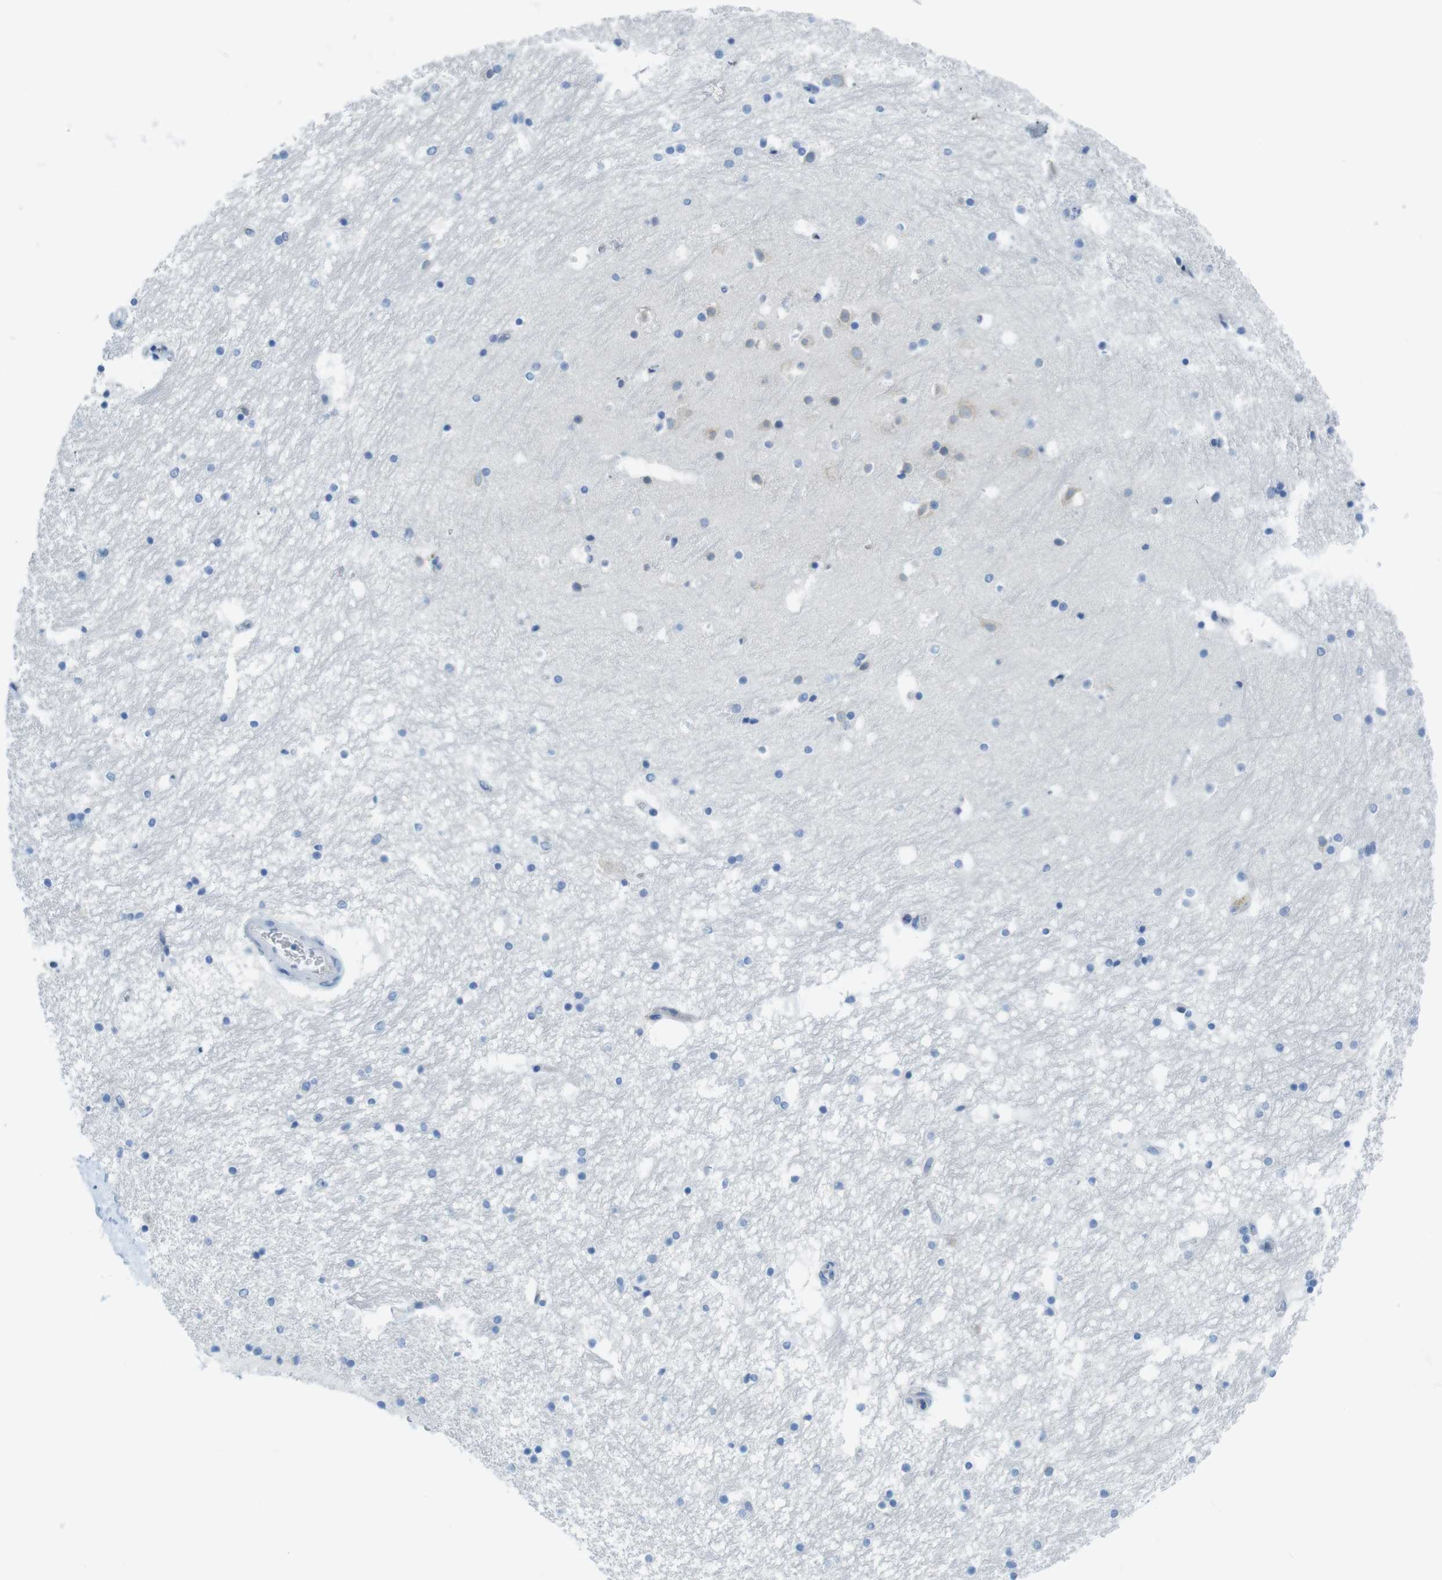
{"staining": {"intensity": "negative", "quantity": "none", "location": "none"}, "tissue": "hippocampus", "cell_type": "Glial cells", "image_type": "normal", "snomed": [{"axis": "morphology", "description": "Normal tissue, NOS"}, {"axis": "topography", "description": "Hippocampus"}], "caption": "DAB immunohistochemical staining of unremarkable hippocampus exhibits no significant staining in glial cells. (IHC, brightfield microscopy, high magnification).", "gene": "CLPTM1L", "patient": {"sex": "male", "age": 45}}